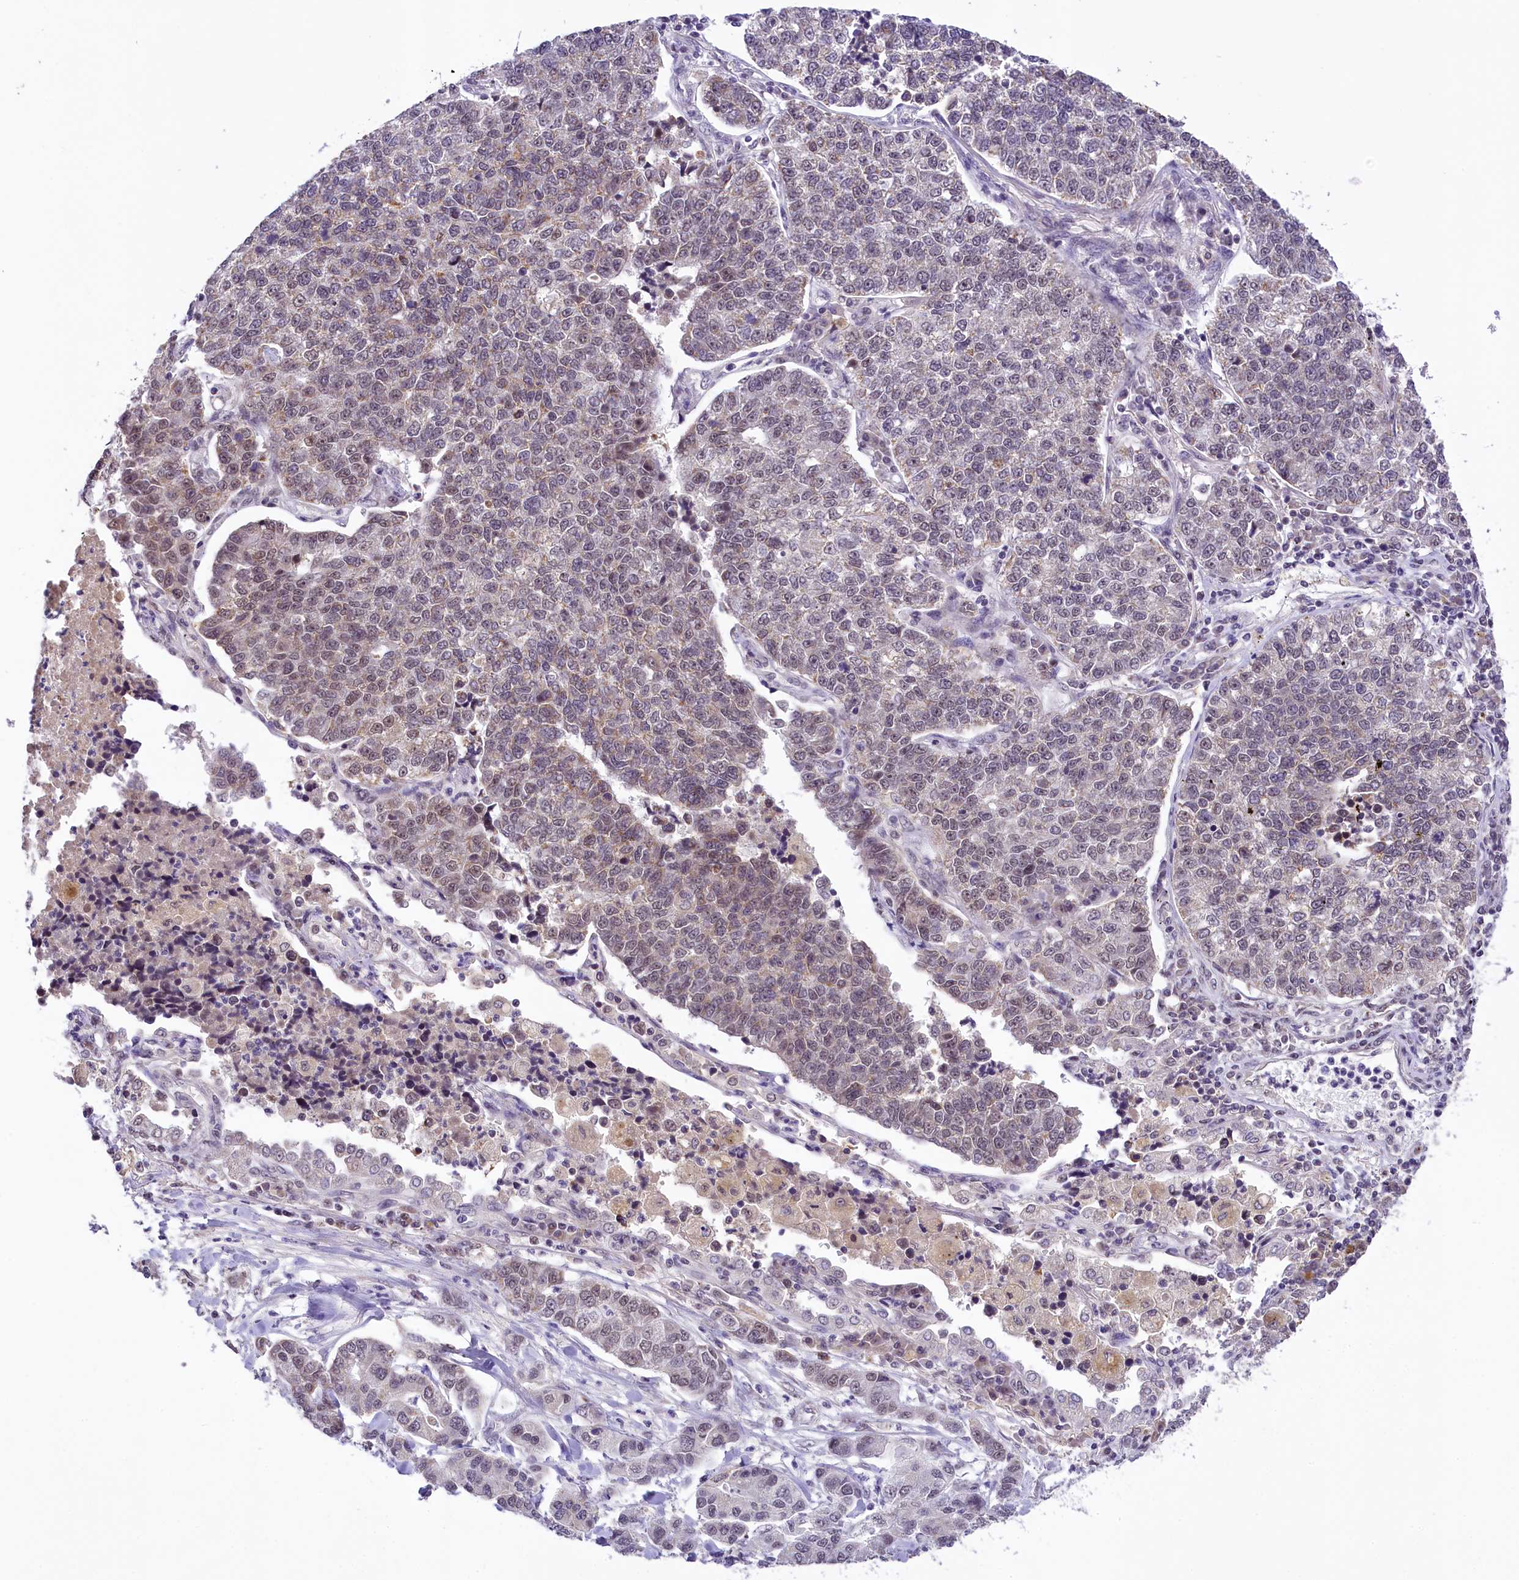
{"staining": {"intensity": "weak", "quantity": "<25%", "location": "nuclear"}, "tissue": "lung cancer", "cell_type": "Tumor cells", "image_type": "cancer", "snomed": [{"axis": "morphology", "description": "Adenocarcinoma, NOS"}, {"axis": "topography", "description": "Lung"}], "caption": "This is an immunohistochemistry photomicrograph of adenocarcinoma (lung). There is no positivity in tumor cells.", "gene": "PAF1", "patient": {"sex": "male", "age": 49}}